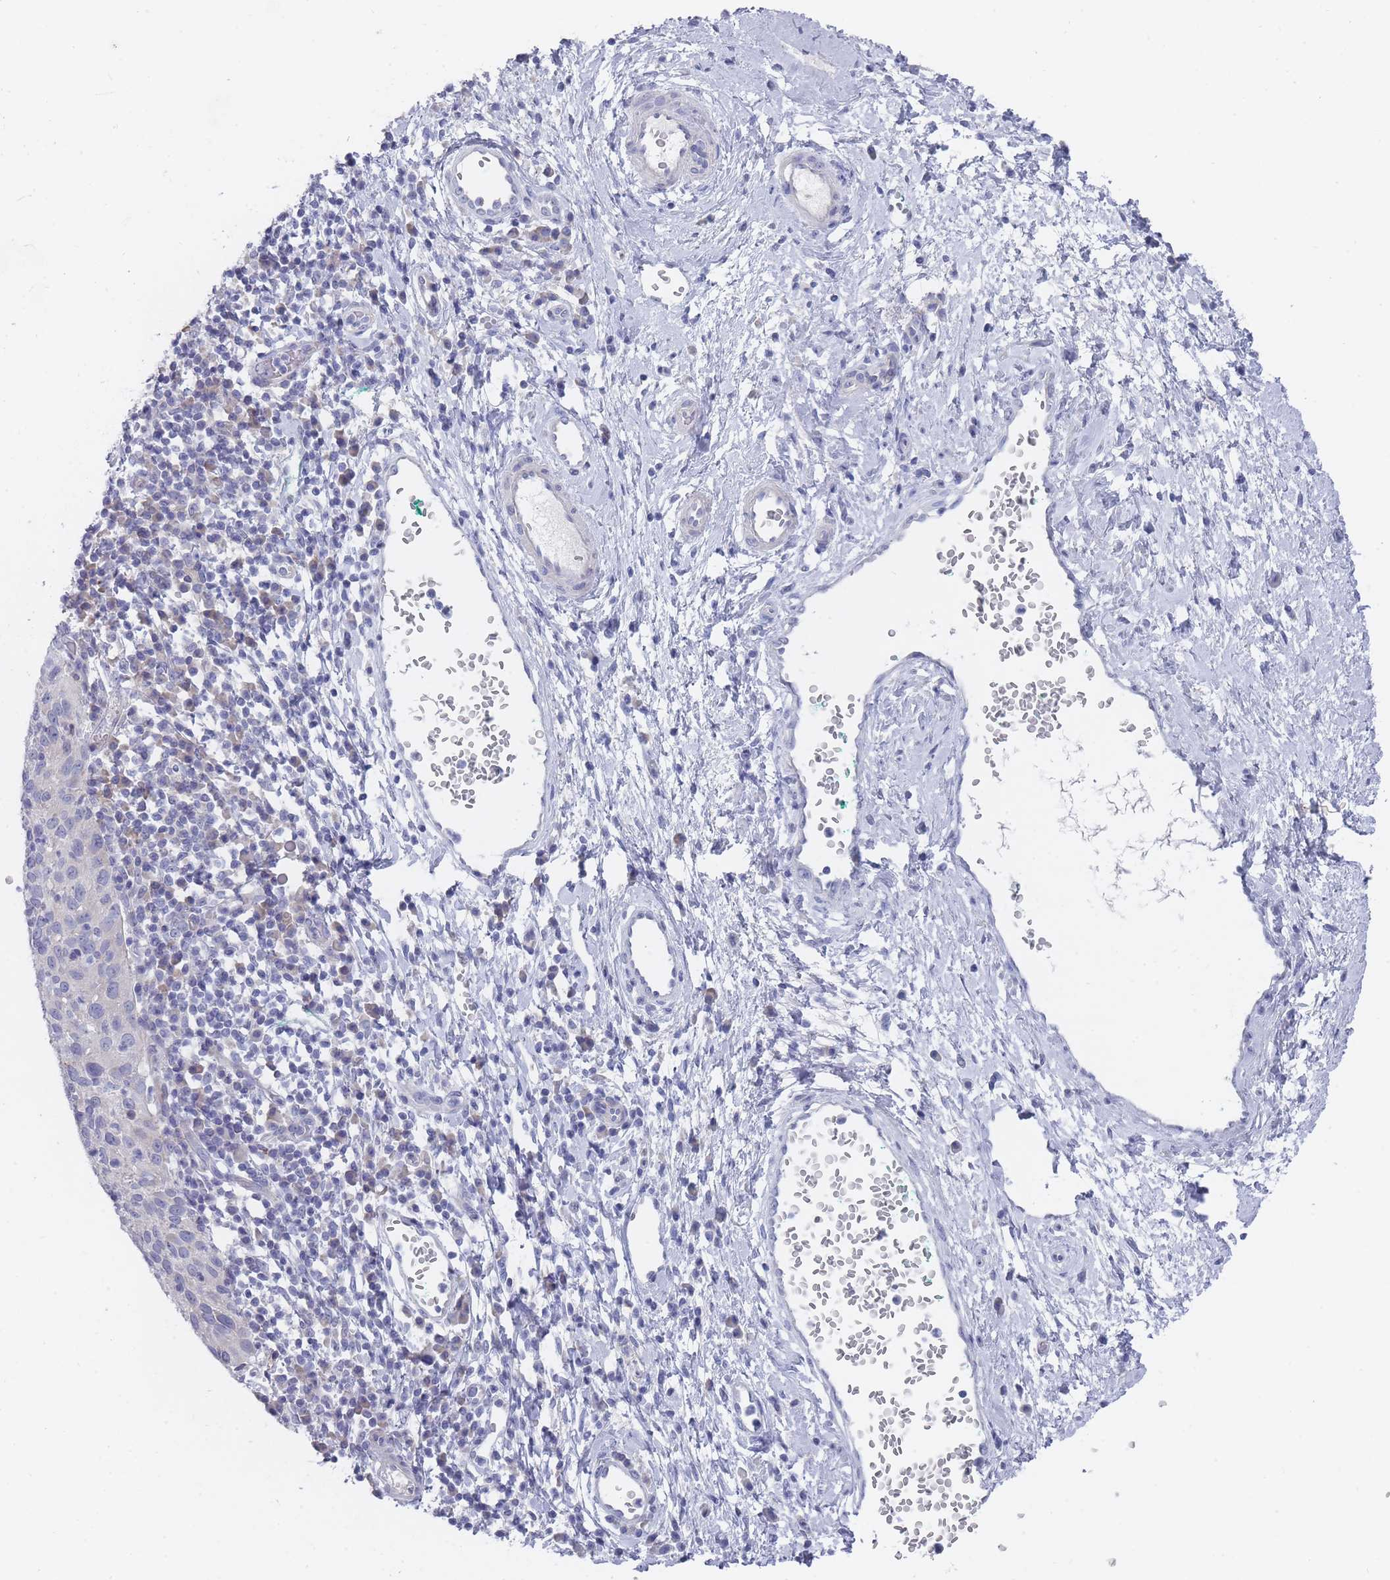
{"staining": {"intensity": "negative", "quantity": "none", "location": "none"}, "tissue": "cervical cancer", "cell_type": "Tumor cells", "image_type": "cancer", "snomed": [{"axis": "morphology", "description": "Squamous cell carcinoma, NOS"}, {"axis": "topography", "description": "Cervix"}], "caption": "The IHC micrograph has no significant staining in tumor cells of cervical cancer tissue.", "gene": "PIGU", "patient": {"sex": "female", "age": 30}}